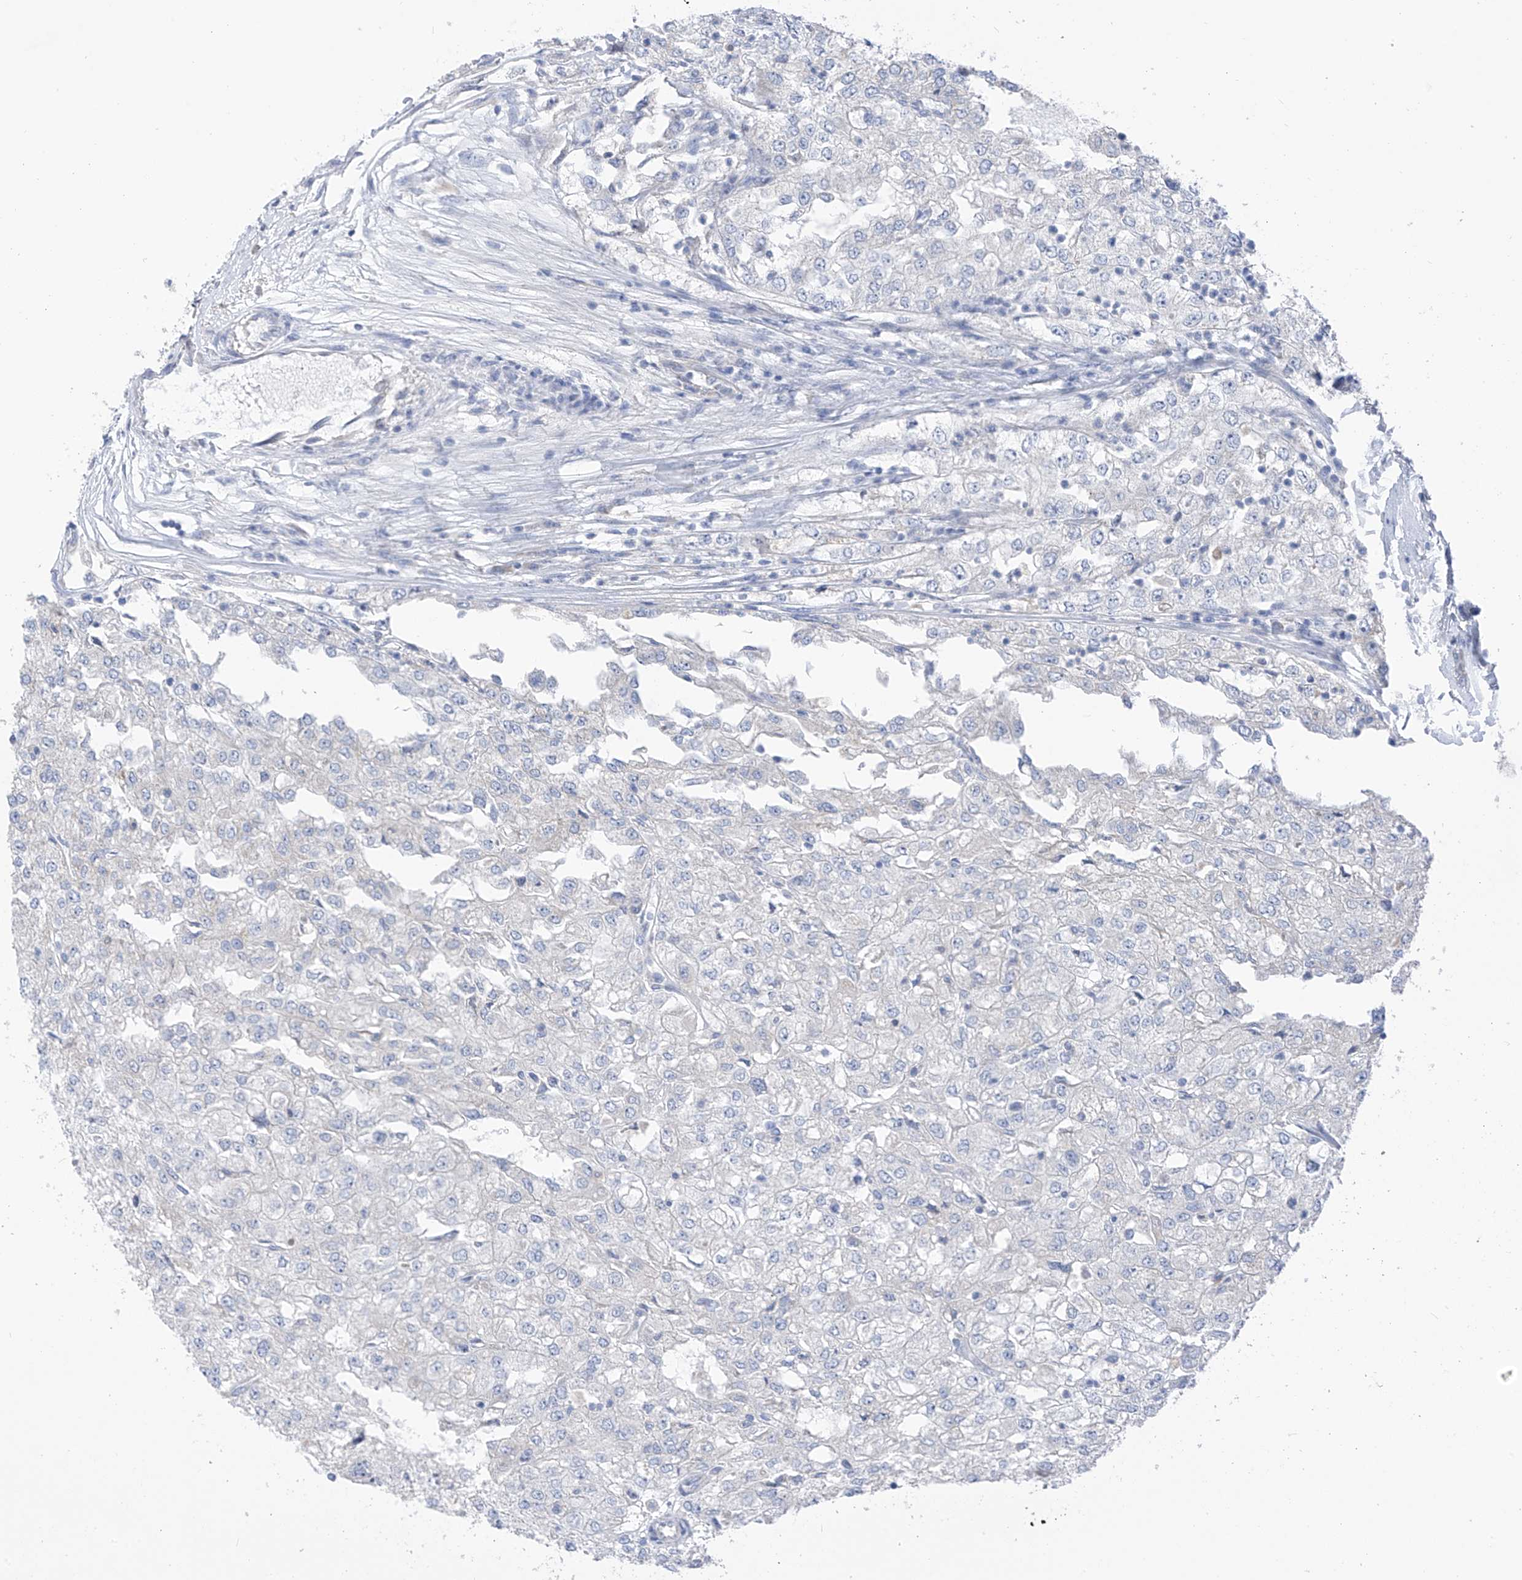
{"staining": {"intensity": "negative", "quantity": "none", "location": "none"}, "tissue": "renal cancer", "cell_type": "Tumor cells", "image_type": "cancer", "snomed": [{"axis": "morphology", "description": "Adenocarcinoma, NOS"}, {"axis": "topography", "description": "Kidney"}], "caption": "Immunohistochemistry (IHC) photomicrograph of human adenocarcinoma (renal) stained for a protein (brown), which displays no expression in tumor cells. (Stains: DAB (3,3'-diaminobenzidine) IHC with hematoxylin counter stain, Microscopy: brightfield microscopy at high magnification).", "gene": "LDAH", "patient": {"sex": "female", "age": 54}}